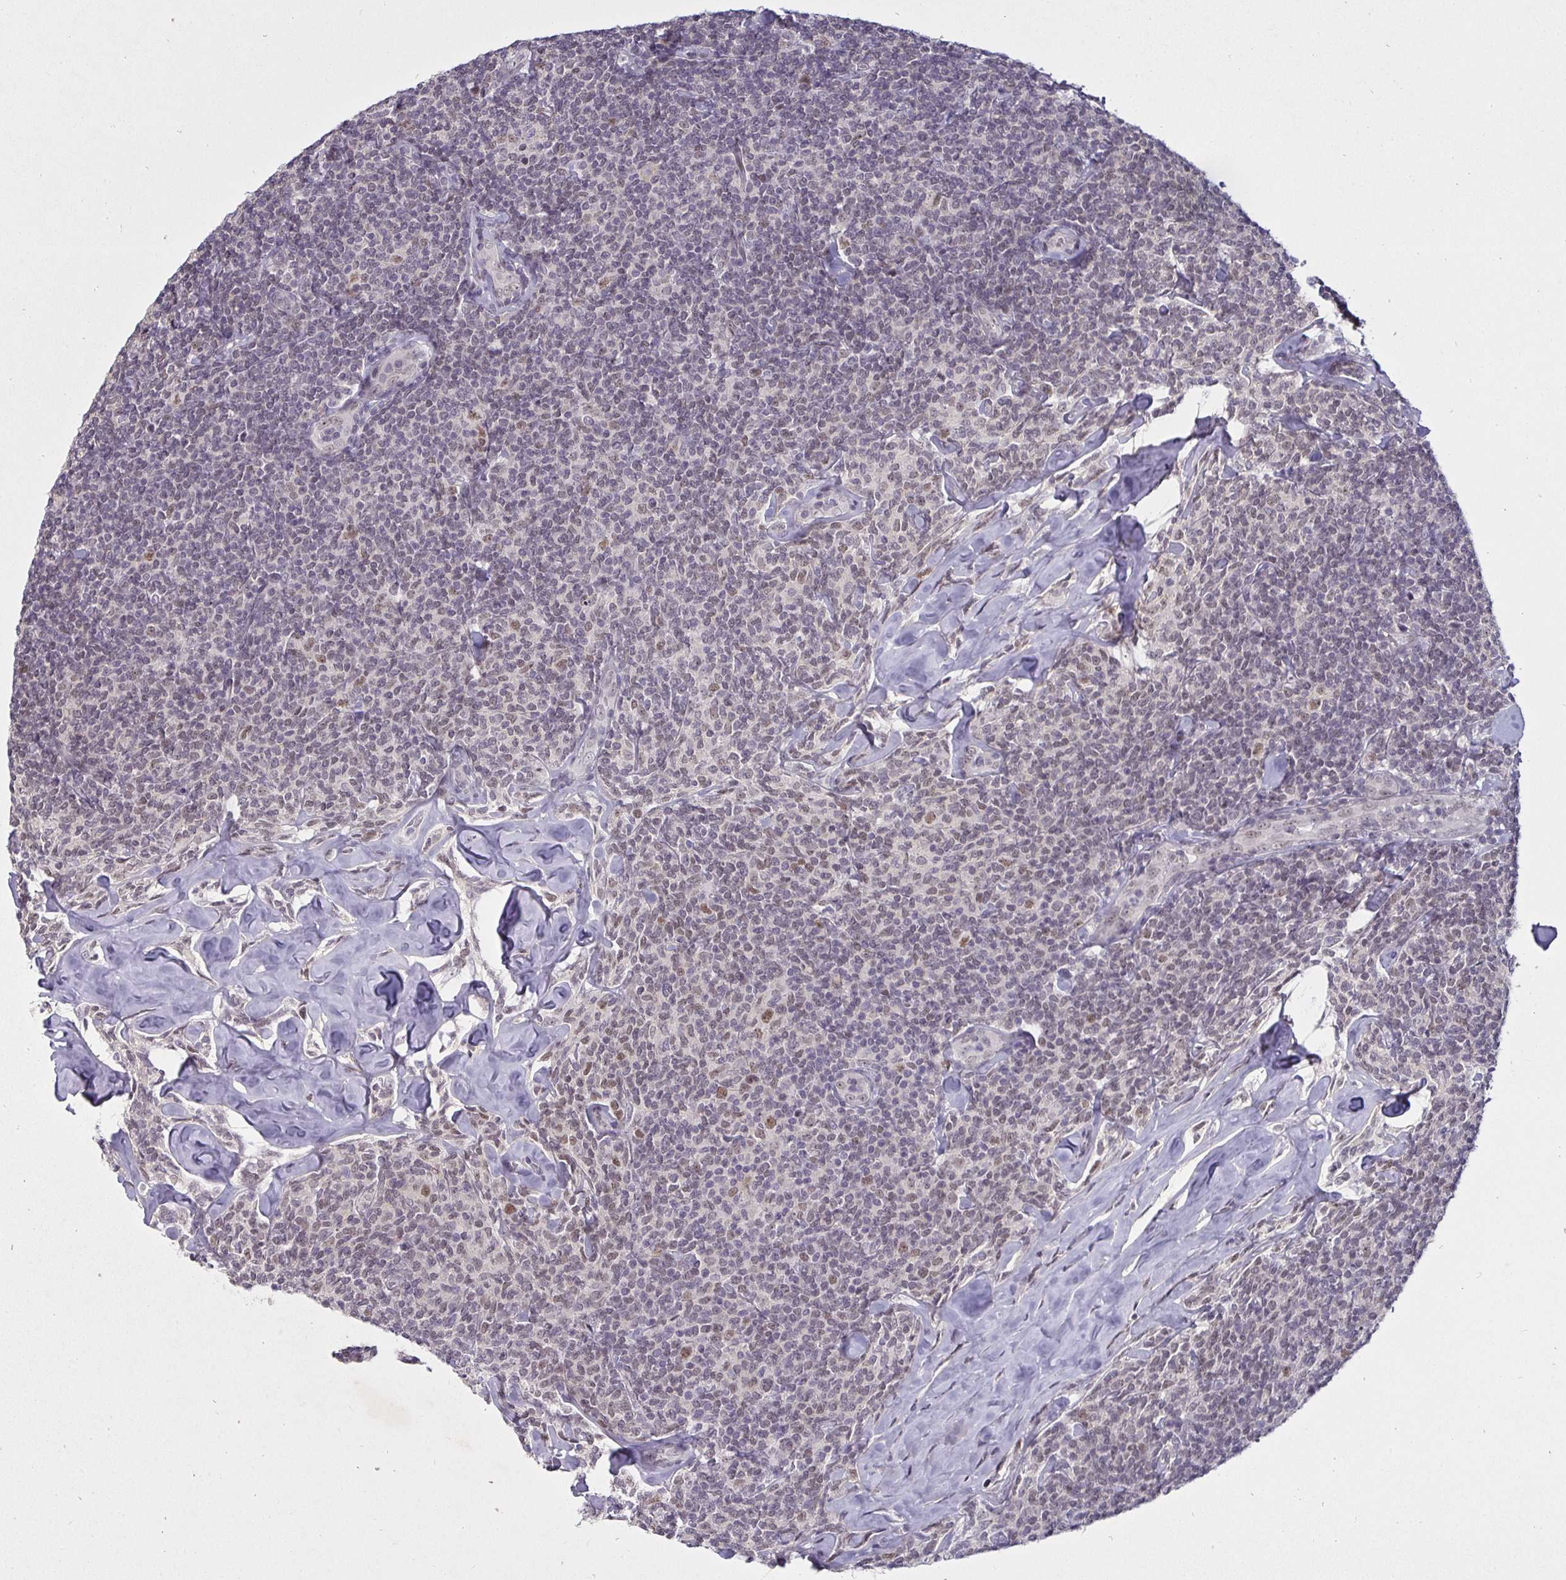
{"staining": {"intensity": "weak", "quantity": "<25%", "location": "nuclear"}, "tissue": "lymphoma", "cell_type": "Tumor cells", "image_type": "cancer", "snomed": [{"axis": "morphology", "description": "Malignant lymphoma, non-Hodgkin's type, Low grade"}, {"axis": "topography", "description": "Lymph node"}], "caption": "IHC of malignant lymphoma, non-Hodgkin's type (low-grade) shows no staining in tumor cells.", "gene": "MLH1", "patient": {"sex": "female", "age": 56}}